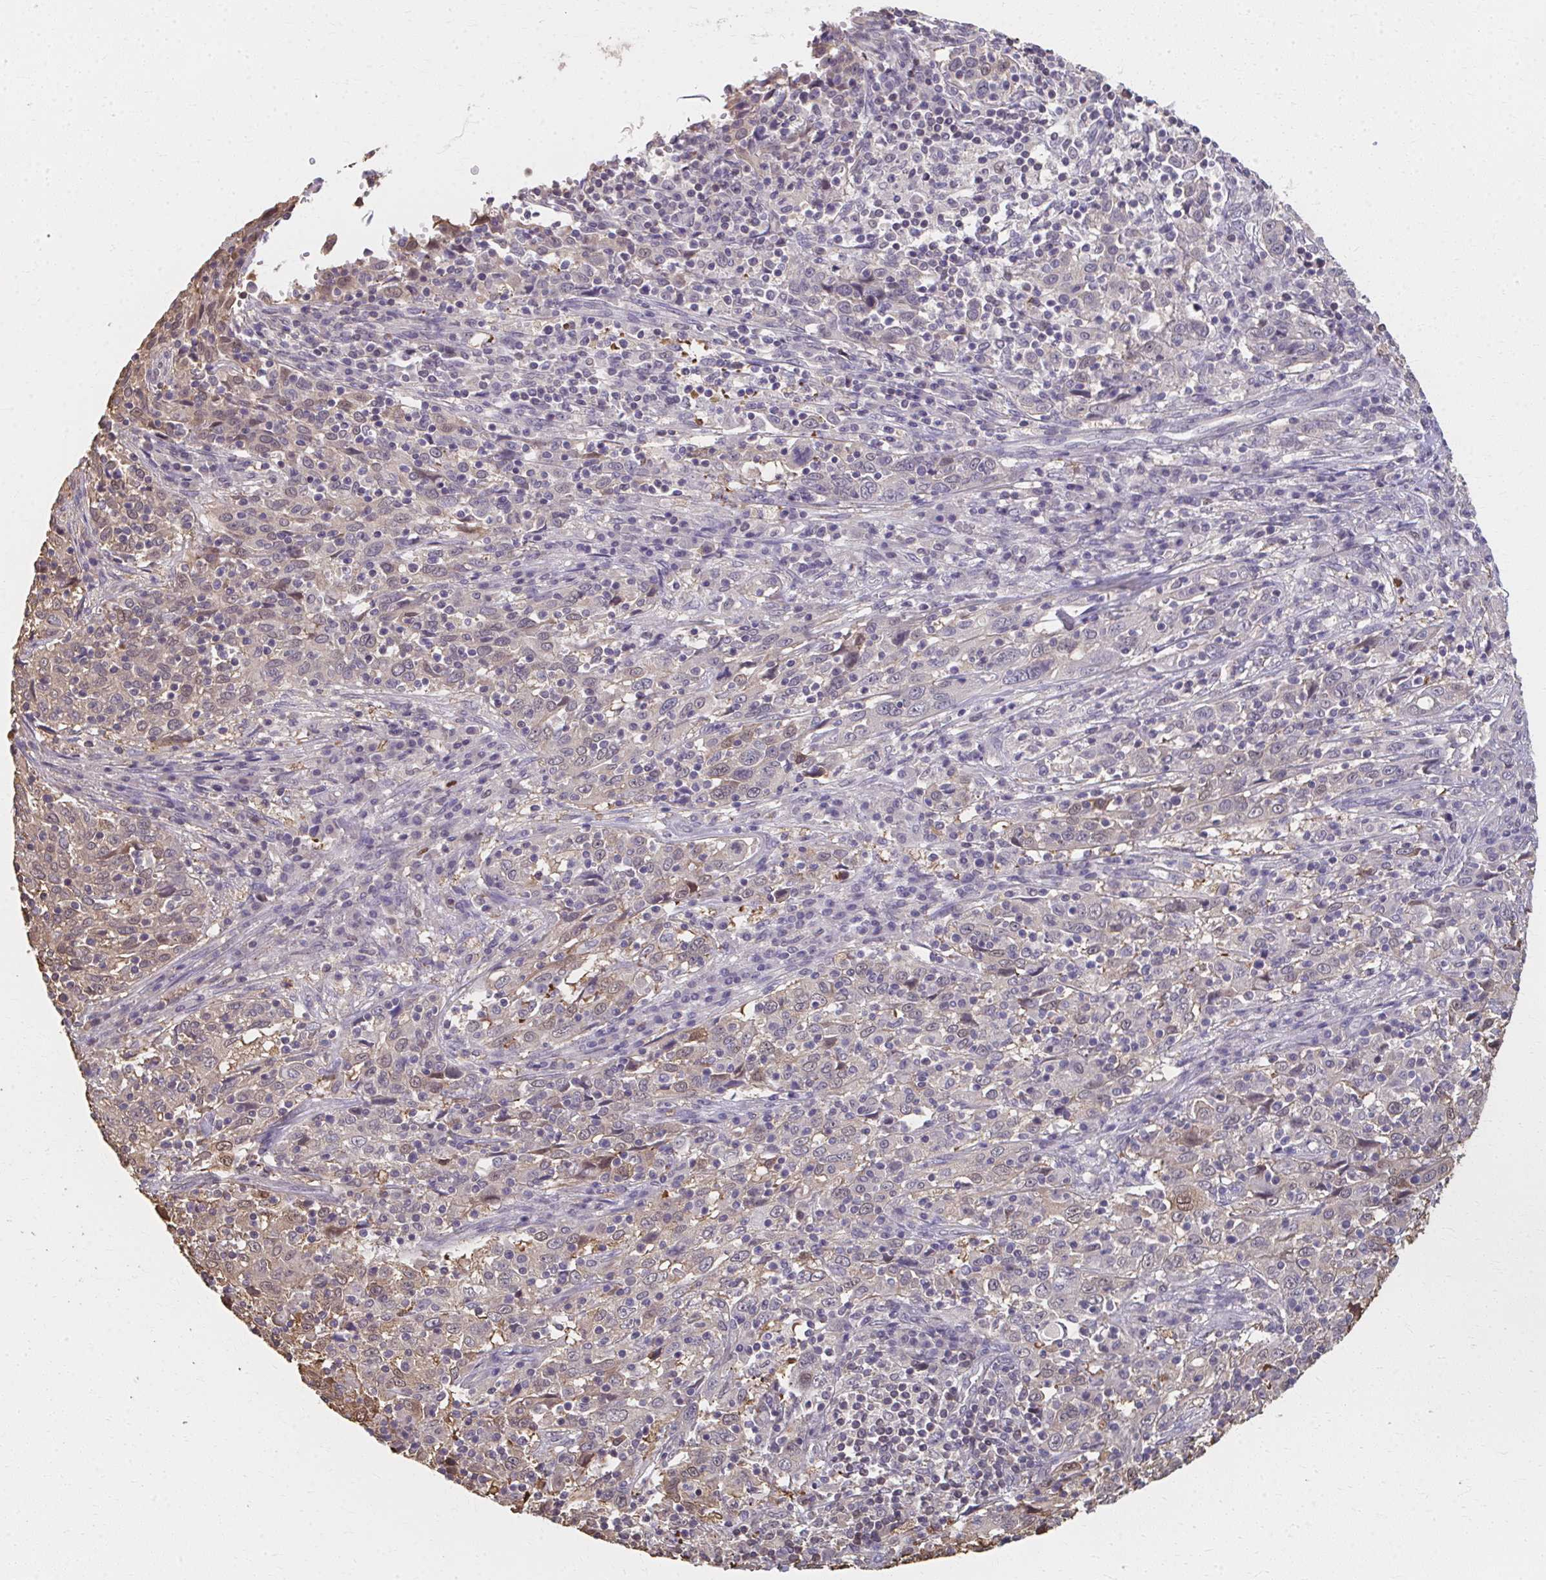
{"staining": {"intensity": "weak", "quantity": "<25%", "location": "nuclear"}, "tissue": "cervical cancer", "cell_type": "Tumor cells", "image_type": "cancer", "snomed": [{"axis": "morphology", "description": "Squamous cell carcinoma, NOS"}, {"axis": "topography", "description": "Cervix"}], "caption": "Protein analysis of cervical squamous cell carcinoma demonstrates no significant positivity in tumor cells.", "gene": "RABGAP1L", "patient": {"sex": "female", "age": 46}}